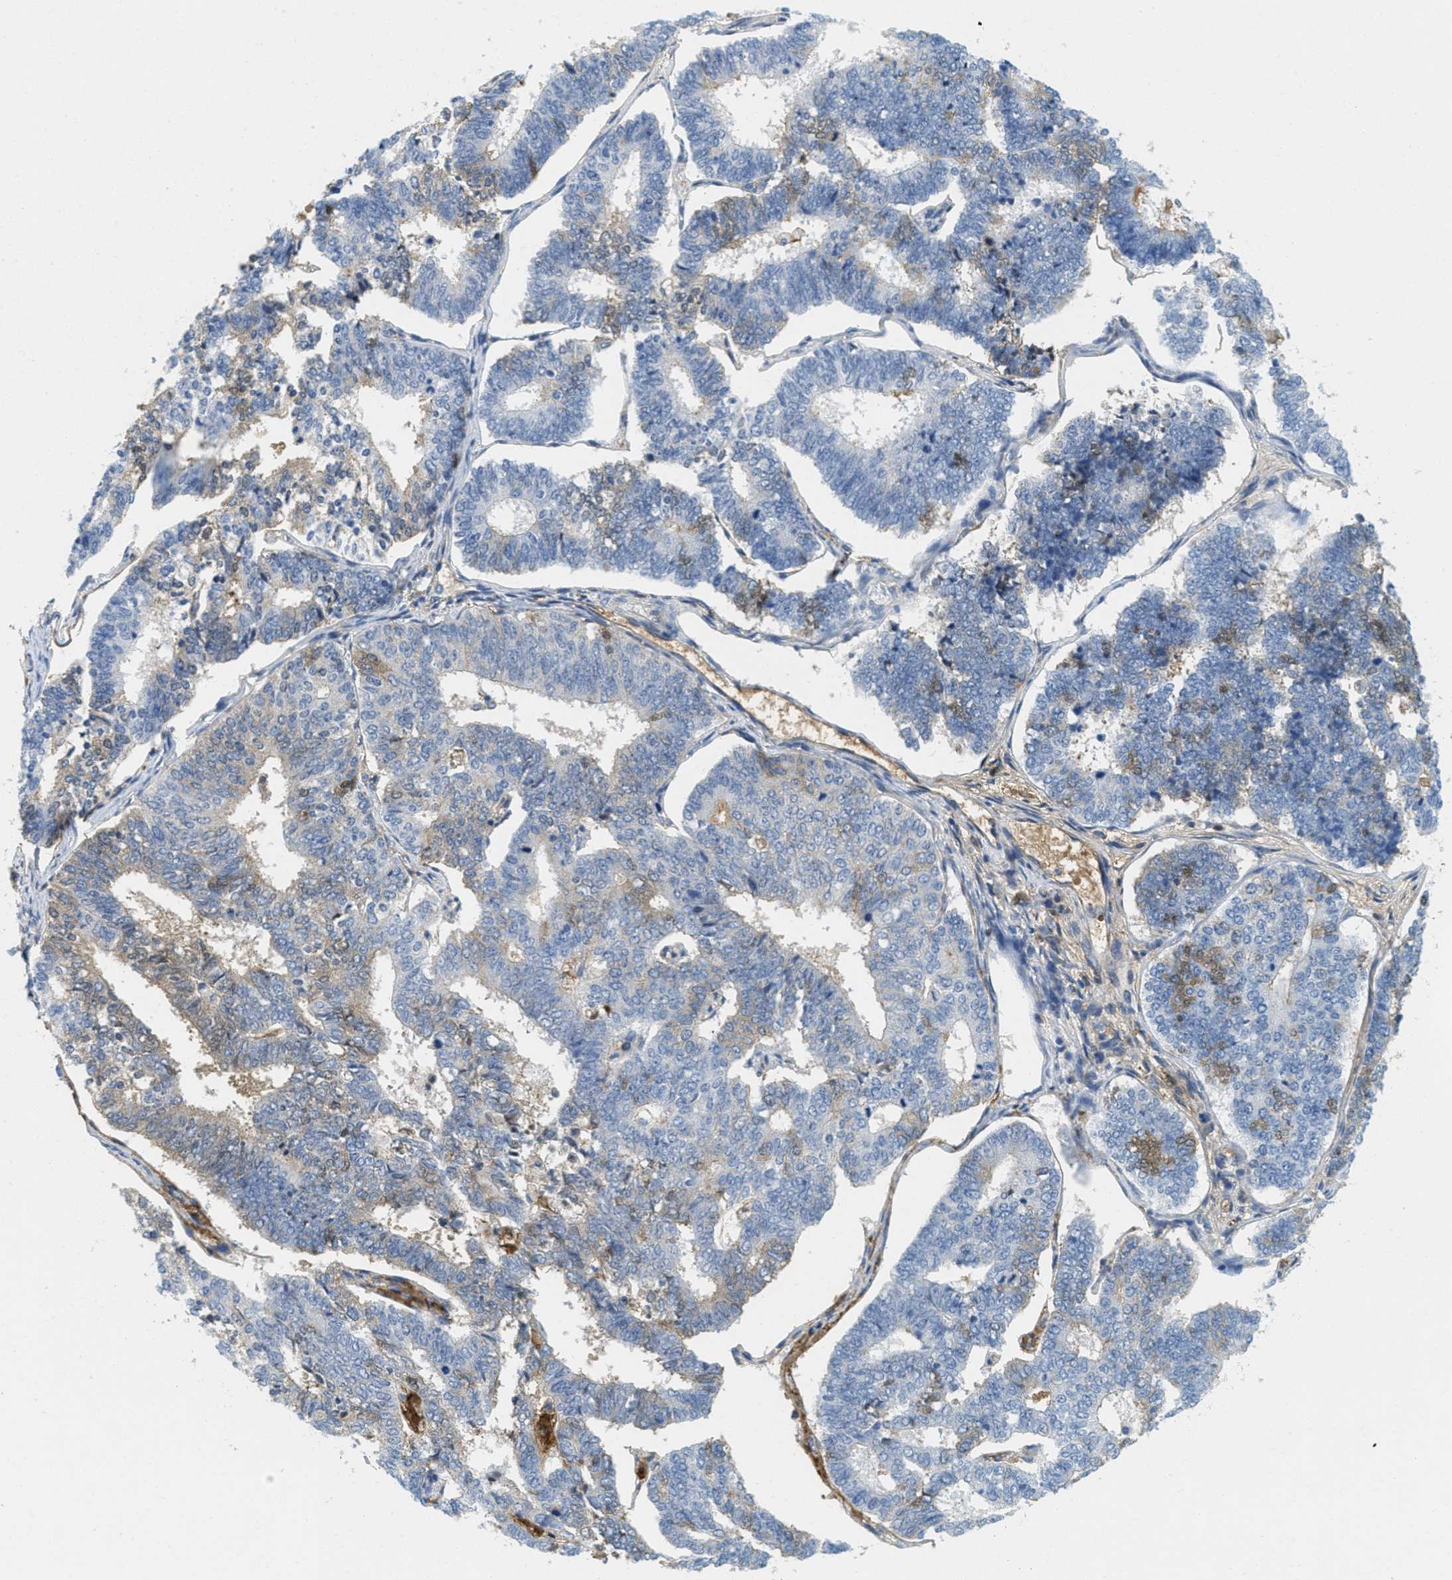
{"staining": {"intensity": "moderate", "quantity": "<25%", "location": "cytoplasmic/membranous"}, "tissue": "endometrial cancer", "cell_type": "Tumor cells", "image_type": "cancer", "snomed": [{"axis": "morphology", "description": "Adenocarcinoma, NOS"}, {"axis": "topography", "description": "Endometrium"}], "caption": "Immunohistochemical staining of human endometrial cancer (adenocarcinoma) exhibits low levels of moderate cytoplasmic/membranous protein staining in about <25% of tumor cells.", "gene": "SERPINA1", "patient": {"sex": "female", "age": 70}}